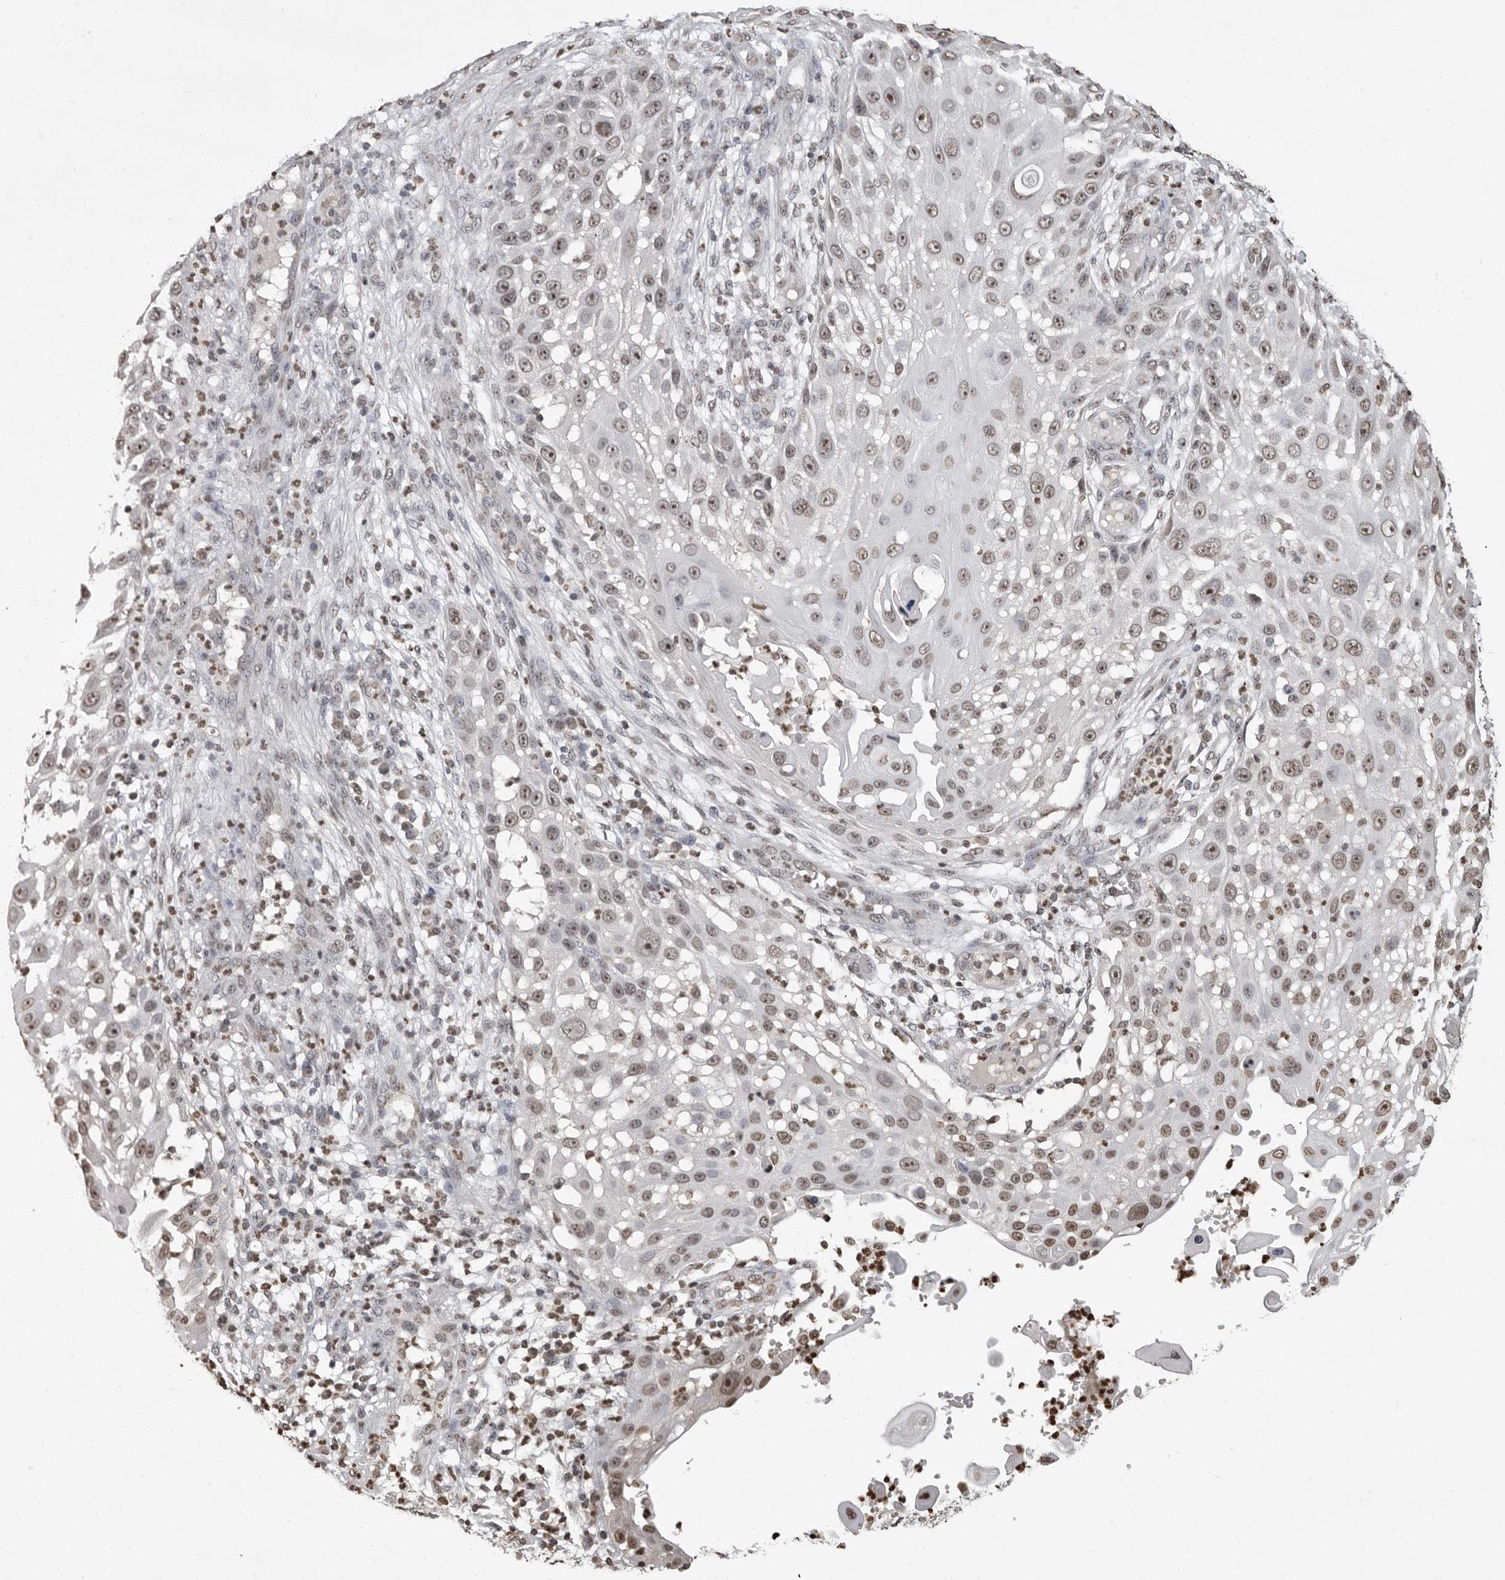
{"staining": {"intensity": "weak", "quantity": ">75%", "location": "nuclear"}, "tissue": "skin cancer", "cell_type": "Tumor cells", "image_type": "cancer", "snomed": [{"axis": "morphology", "description": "Squamous cell carcinoma, NOS"}, {"axis": "topography", "description": "Skin"}], "caption": "Immunohistochemistry (IHC) (DAB) staining of squamous cell carcinoma (skin) exhibits weak nuclear protein expression in about >75% of tumor cells.", "gene": "WDR45", "patient": {"sex": "female", "age": 44}}